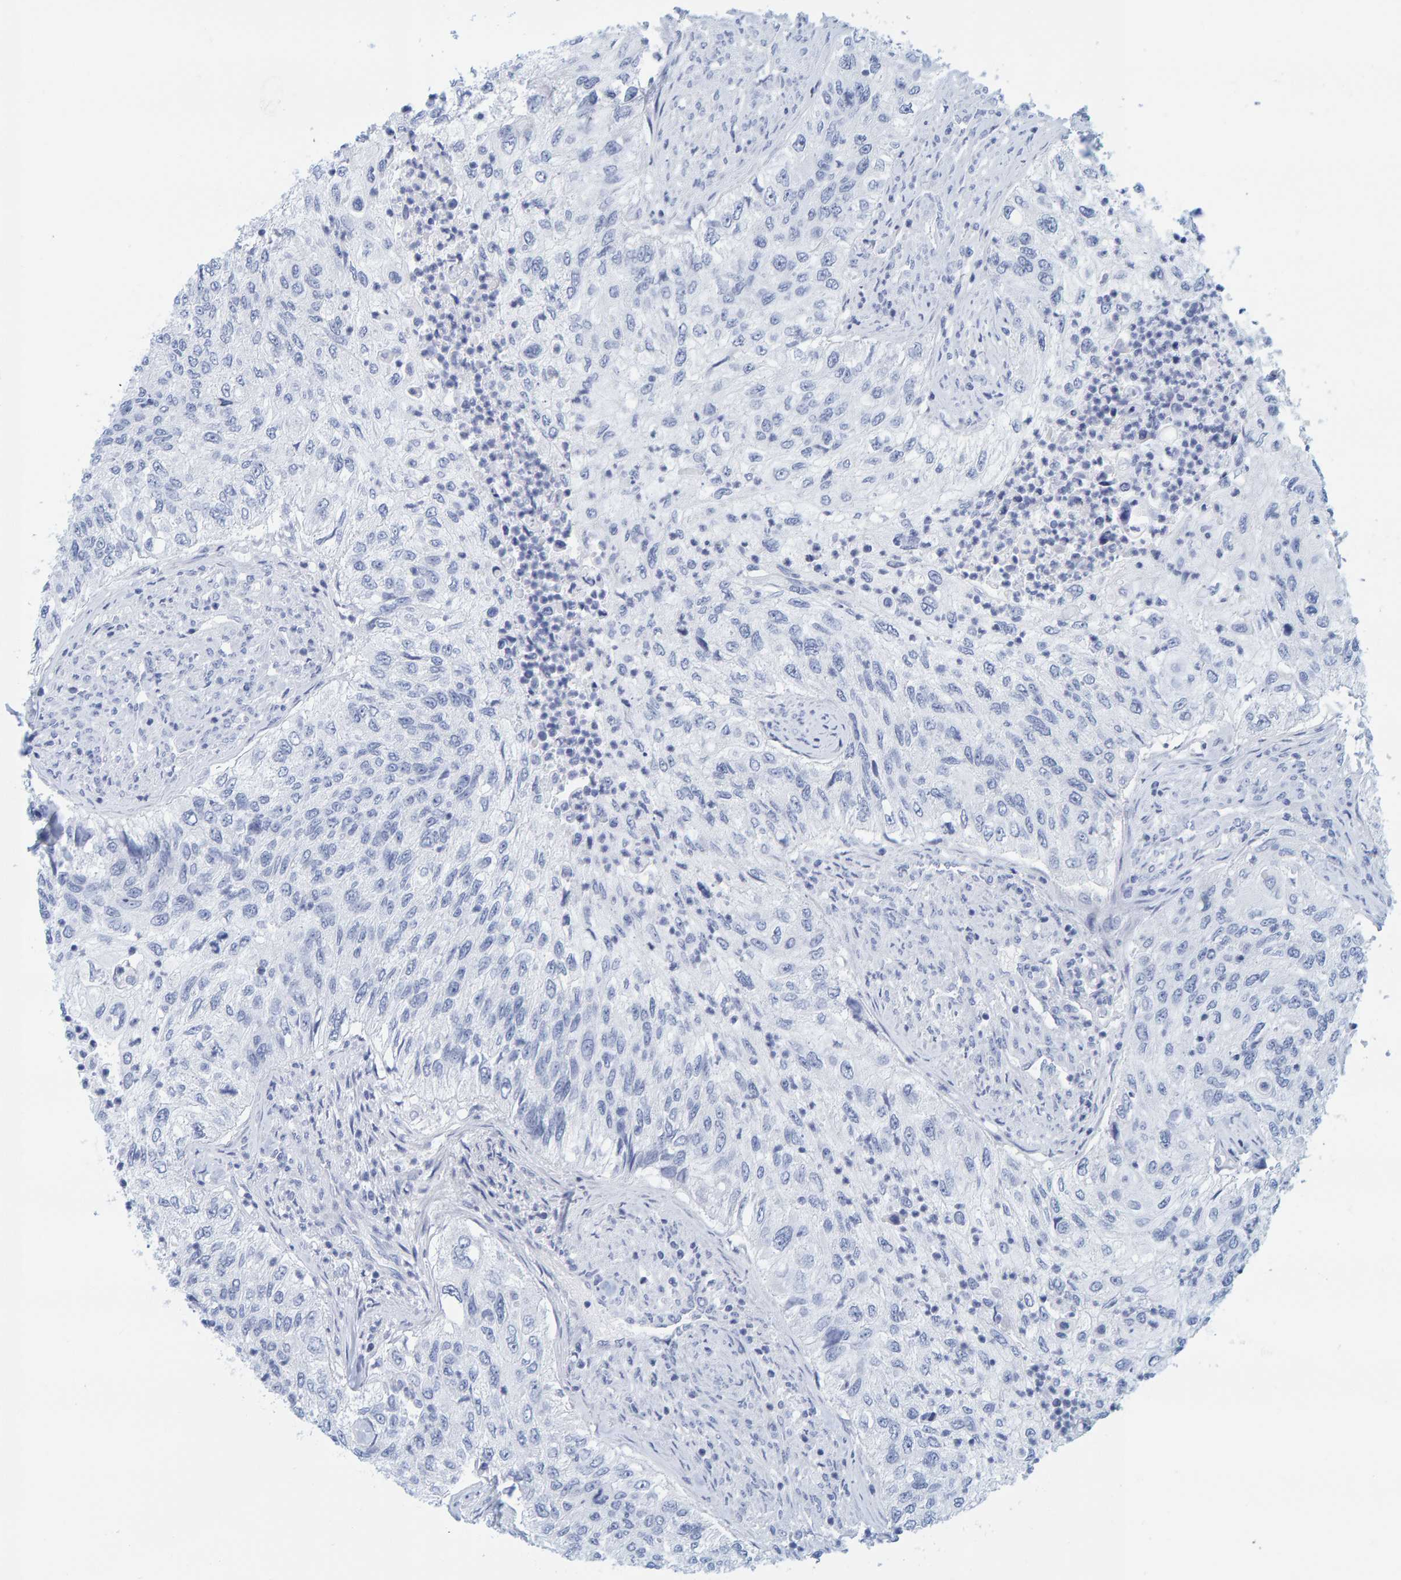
{"staining": {"intensity": "negative", "quantity": "none", "location": "none"}, "tissue": "urothelial cancer", "cell_type": "Tumor cells", "image_type": "cancer", "snomed": [{"axis": "morphology", "description": "Urothelial carcinoma, High grade"}, {"axis": "topography", "description": "Urinary bladder"}], "caption": "A high-resolution image shows immunohistochemistry (IHC) staining of high-grade urothelial carcinoma, which displays no significant positivity in tumor cells.", "gene": "SFTPC", "patient": {"sex": "female", "age": 60}}